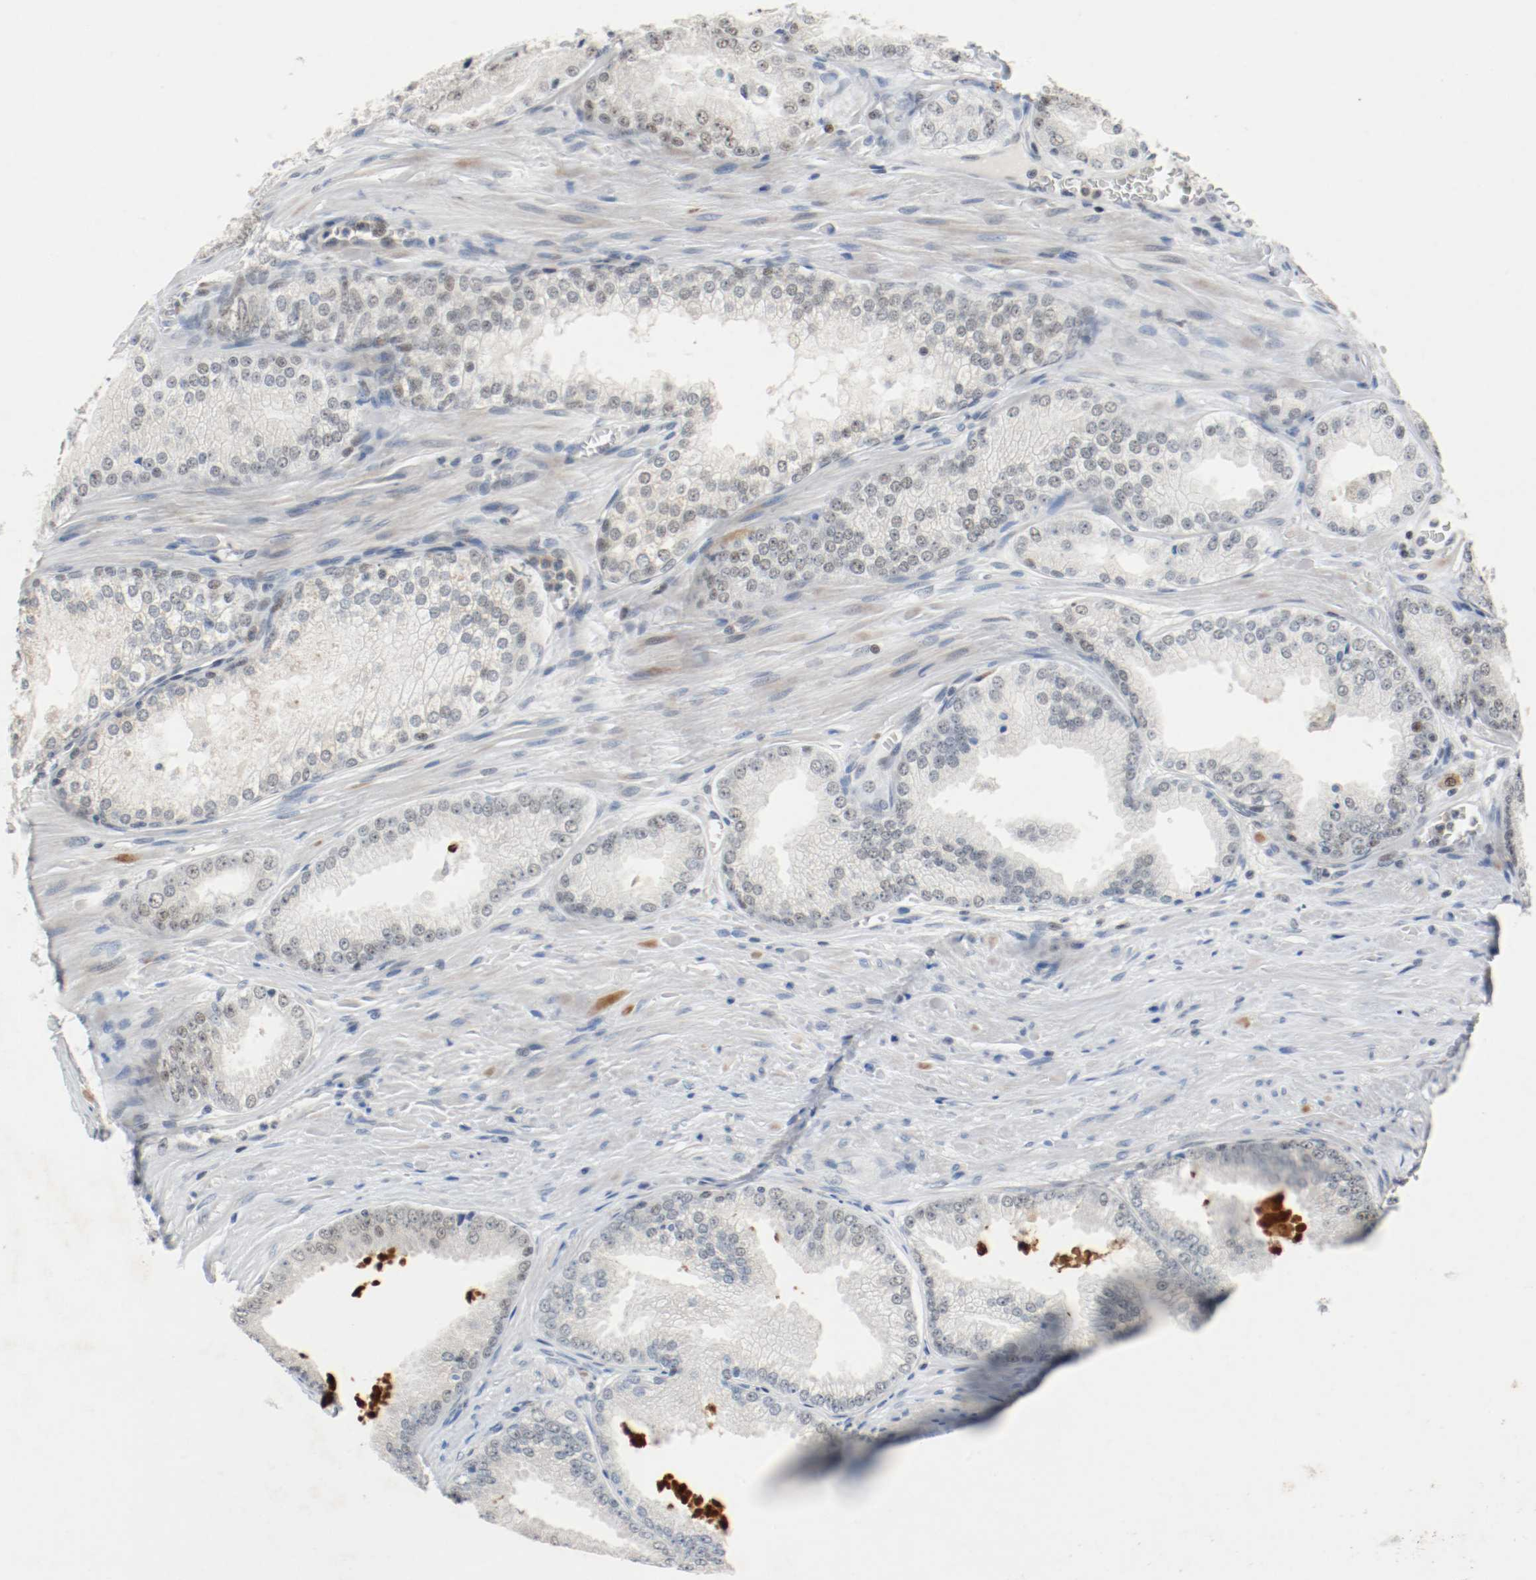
{"staining": {"intensity": "negative", "quantity": "none", "location": "none"}, "tissue": "prostate cancer", "cell_type": "Tumor cells", "image_type": "cancer", "snomed": [{"axis": "morphology", "description": "Adenocarcinoma, High grade"}, {"axis": "topography", "description": "Prostate"}], "caption": "The IHC histopathology image has no significant positivity in tumor cells of prostate adenocarcinoma (high-grade) tissue.", "gene": "ASH1L", "patient": {"sex": "male", "age": 61}}